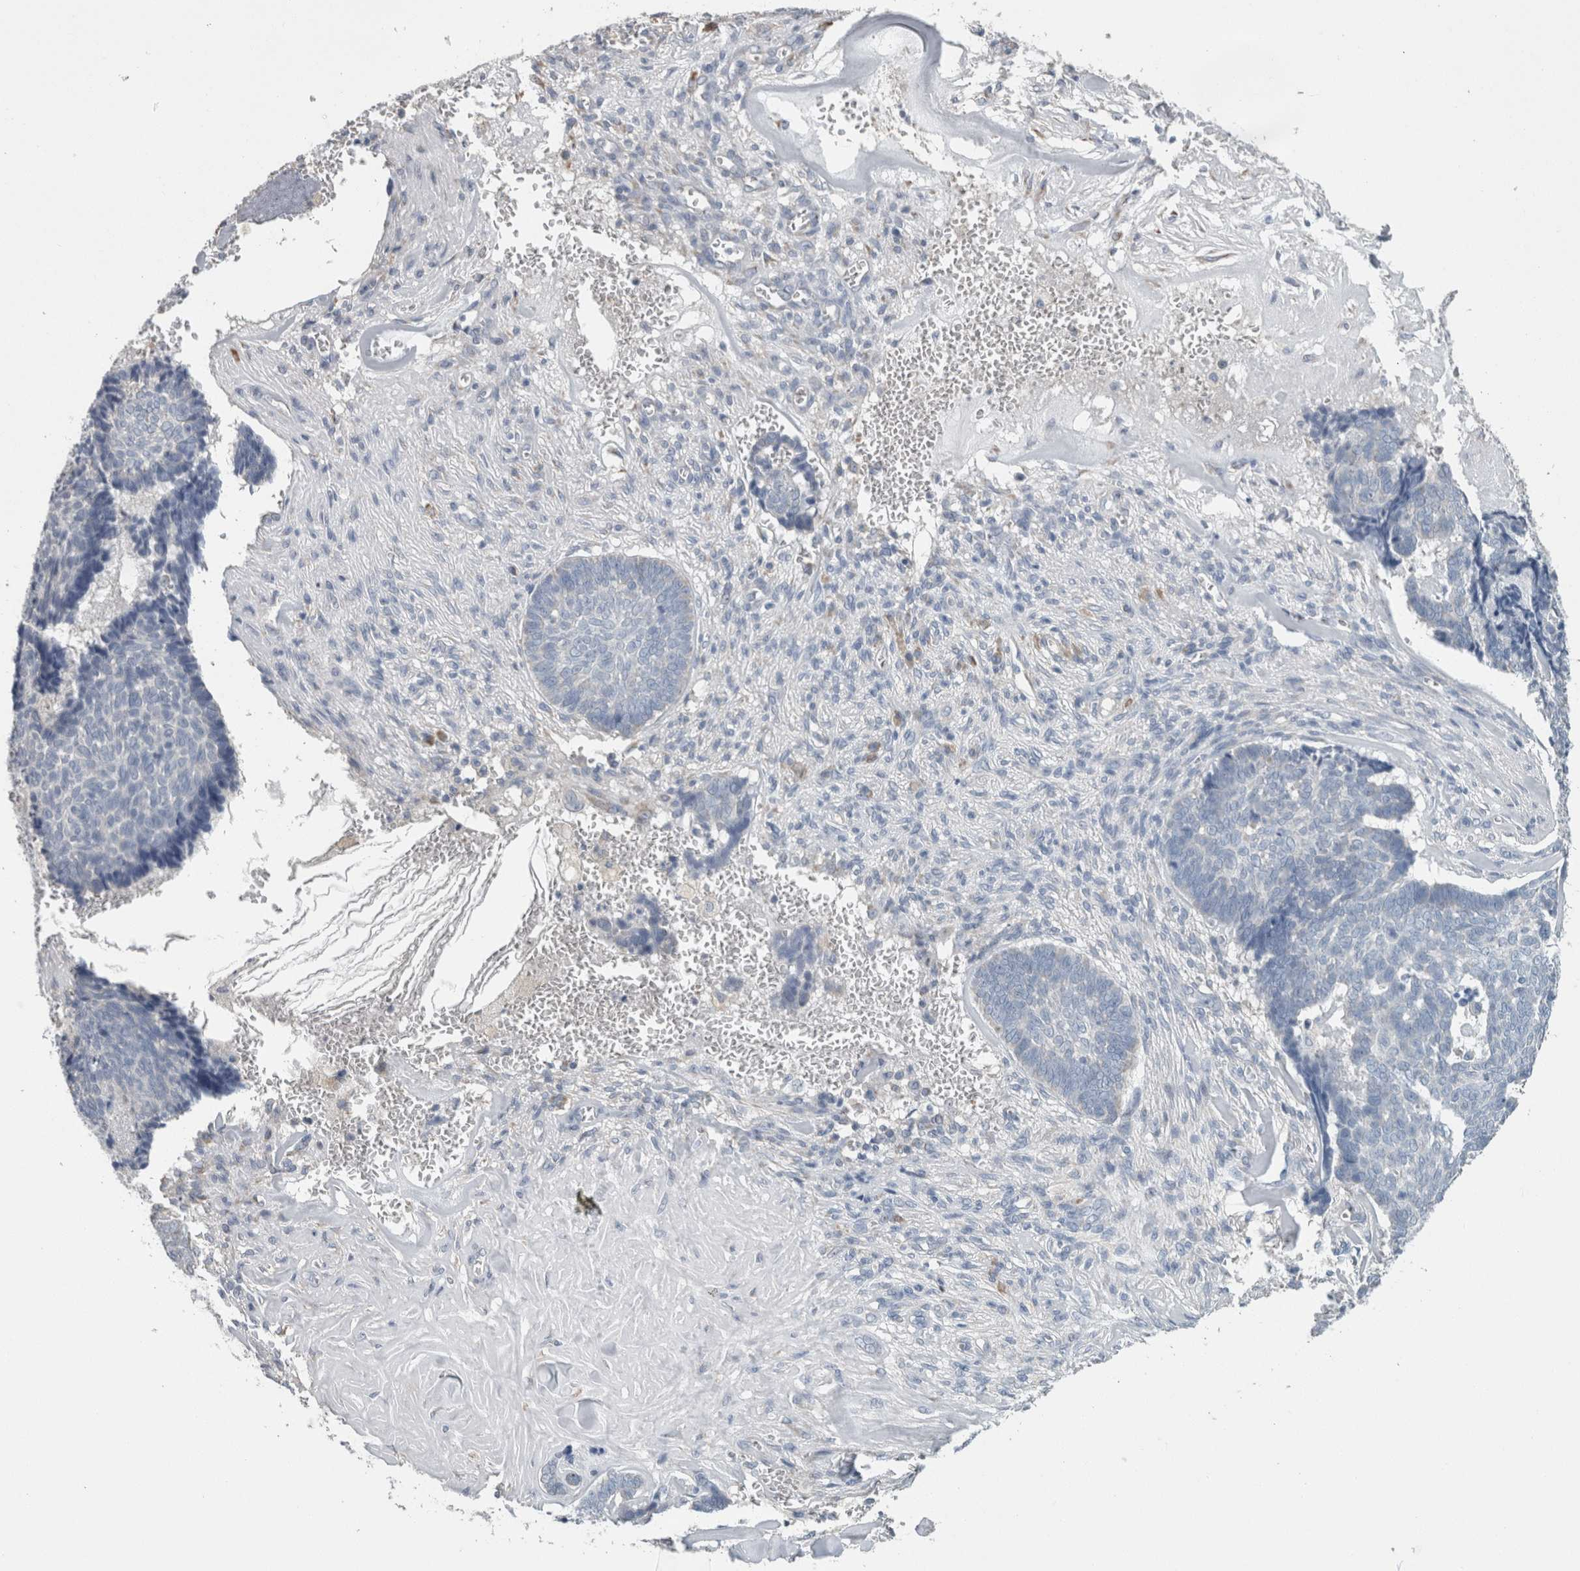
{"staining": {"intensity": "negative", "quantity": "none", "location": "none"}, "tissue": "skin cancer", "cell_type": "Tumor cells", "image_type": "cancer", "snomed": [{"axis": "morphology", "description": "Basal cell carcinoma"}, {"axis": "topography", "description": "Skin"}], "caption": "This is an immunohistochemistry histopathology image of human skin basal cell carcinoma. There is no staining in tumor cells.", "gene": "NEFM", "patient": {"sex": "male", "age": 84}}